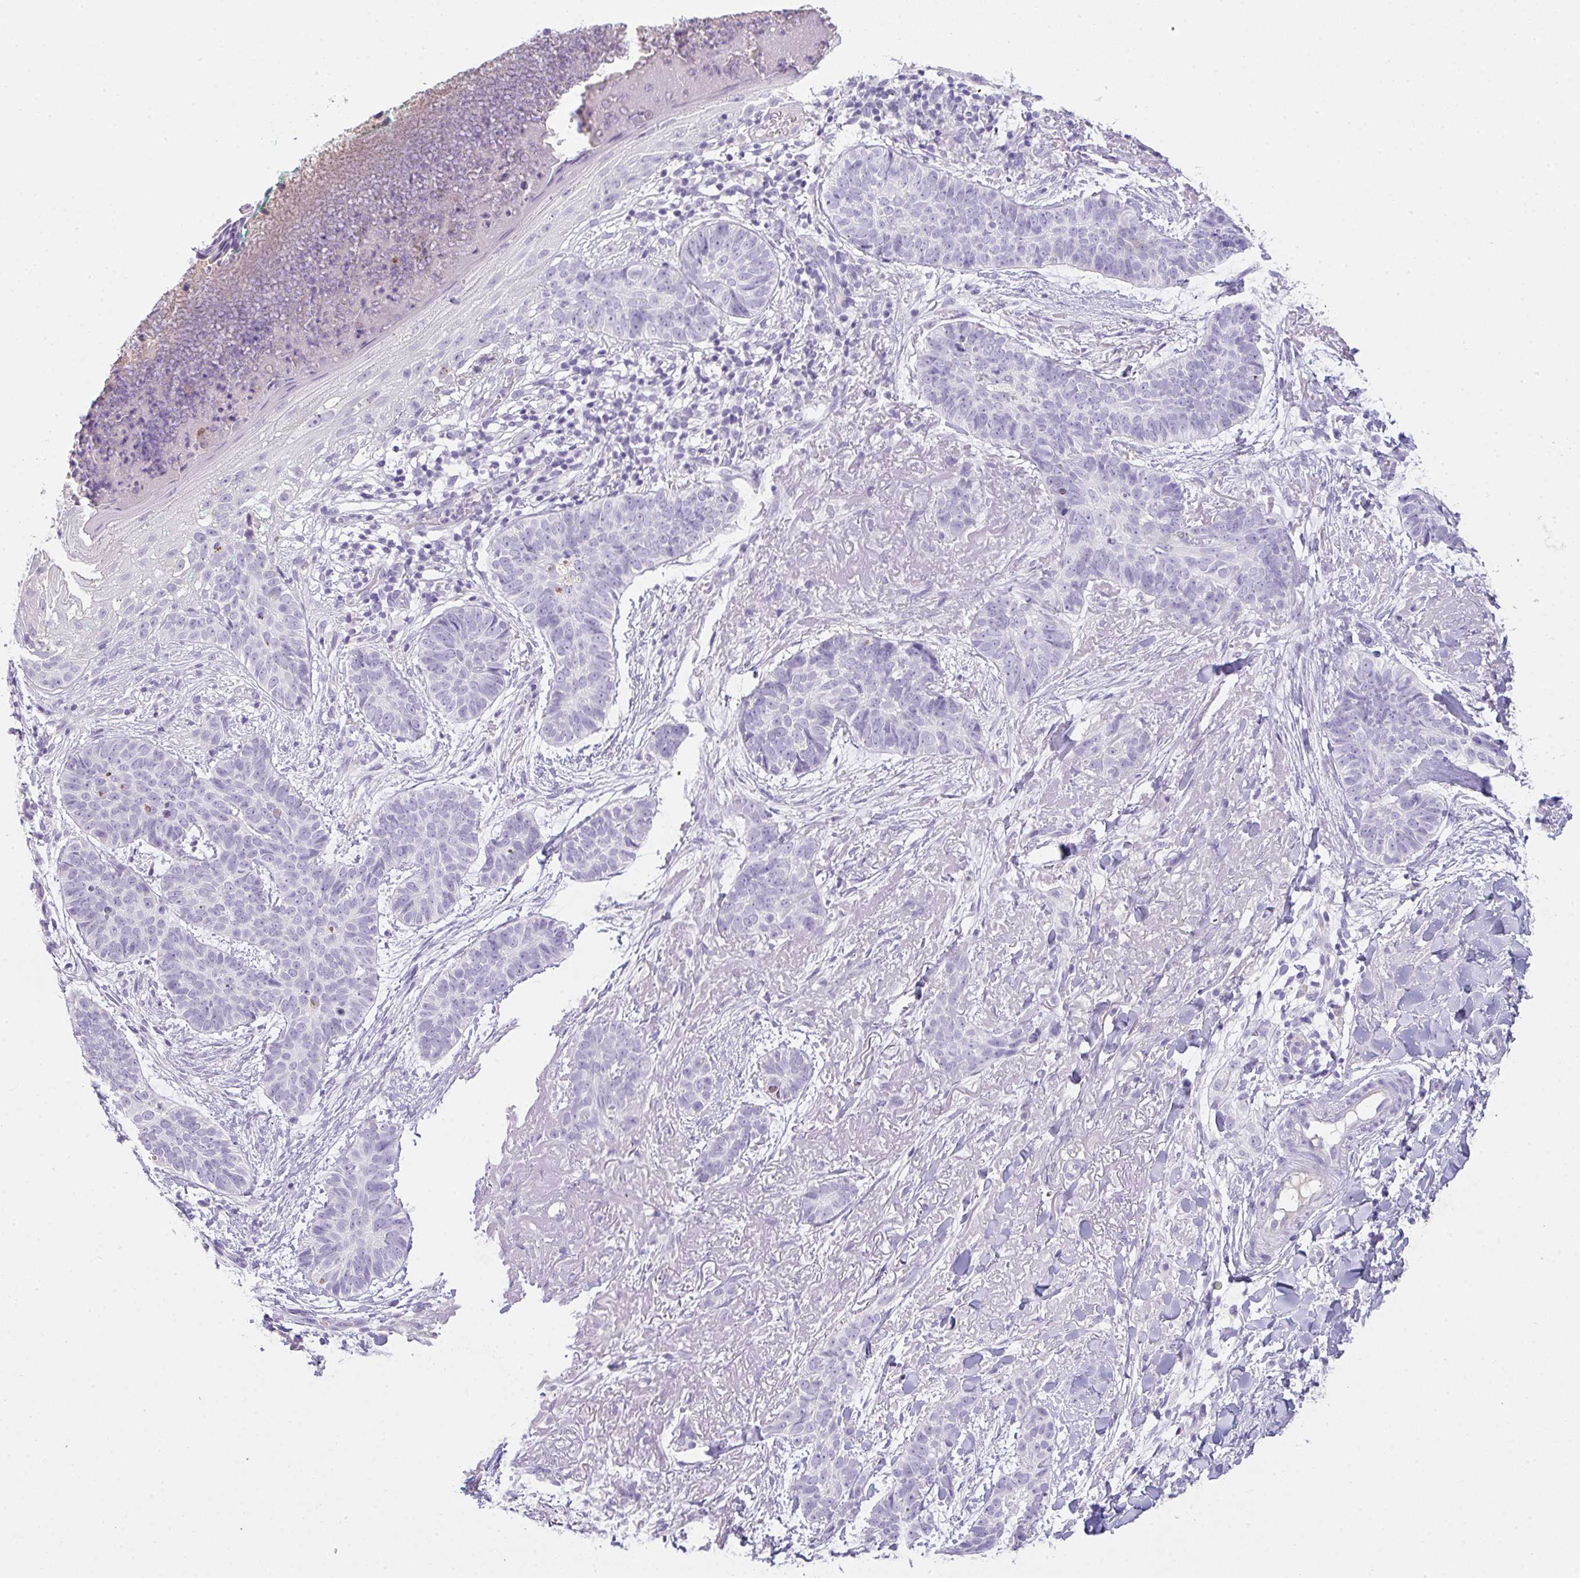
{"staining": {"intensity": "negative", "quantity": "none", "location": "none"}, "tissue": "skin cancer", "cell_type": "Tumor cells", "image_type": "cancer", "snomed": [{"axis": "morphology", "description": "Basal cell carcinoma"}, {"axis": "topography", "description": "Skin"}, {"axis": "topography", "description": "Skin of face"}, {"axis": "topography", "description": "Skin of nose"}], "caption": "Basal cell carcinoma (skin) was stained to show a protein in brown. There is no significant positivity in tumor cells.", "gene": "COX7B", "patient": {"sex": "female", "age": 86}}